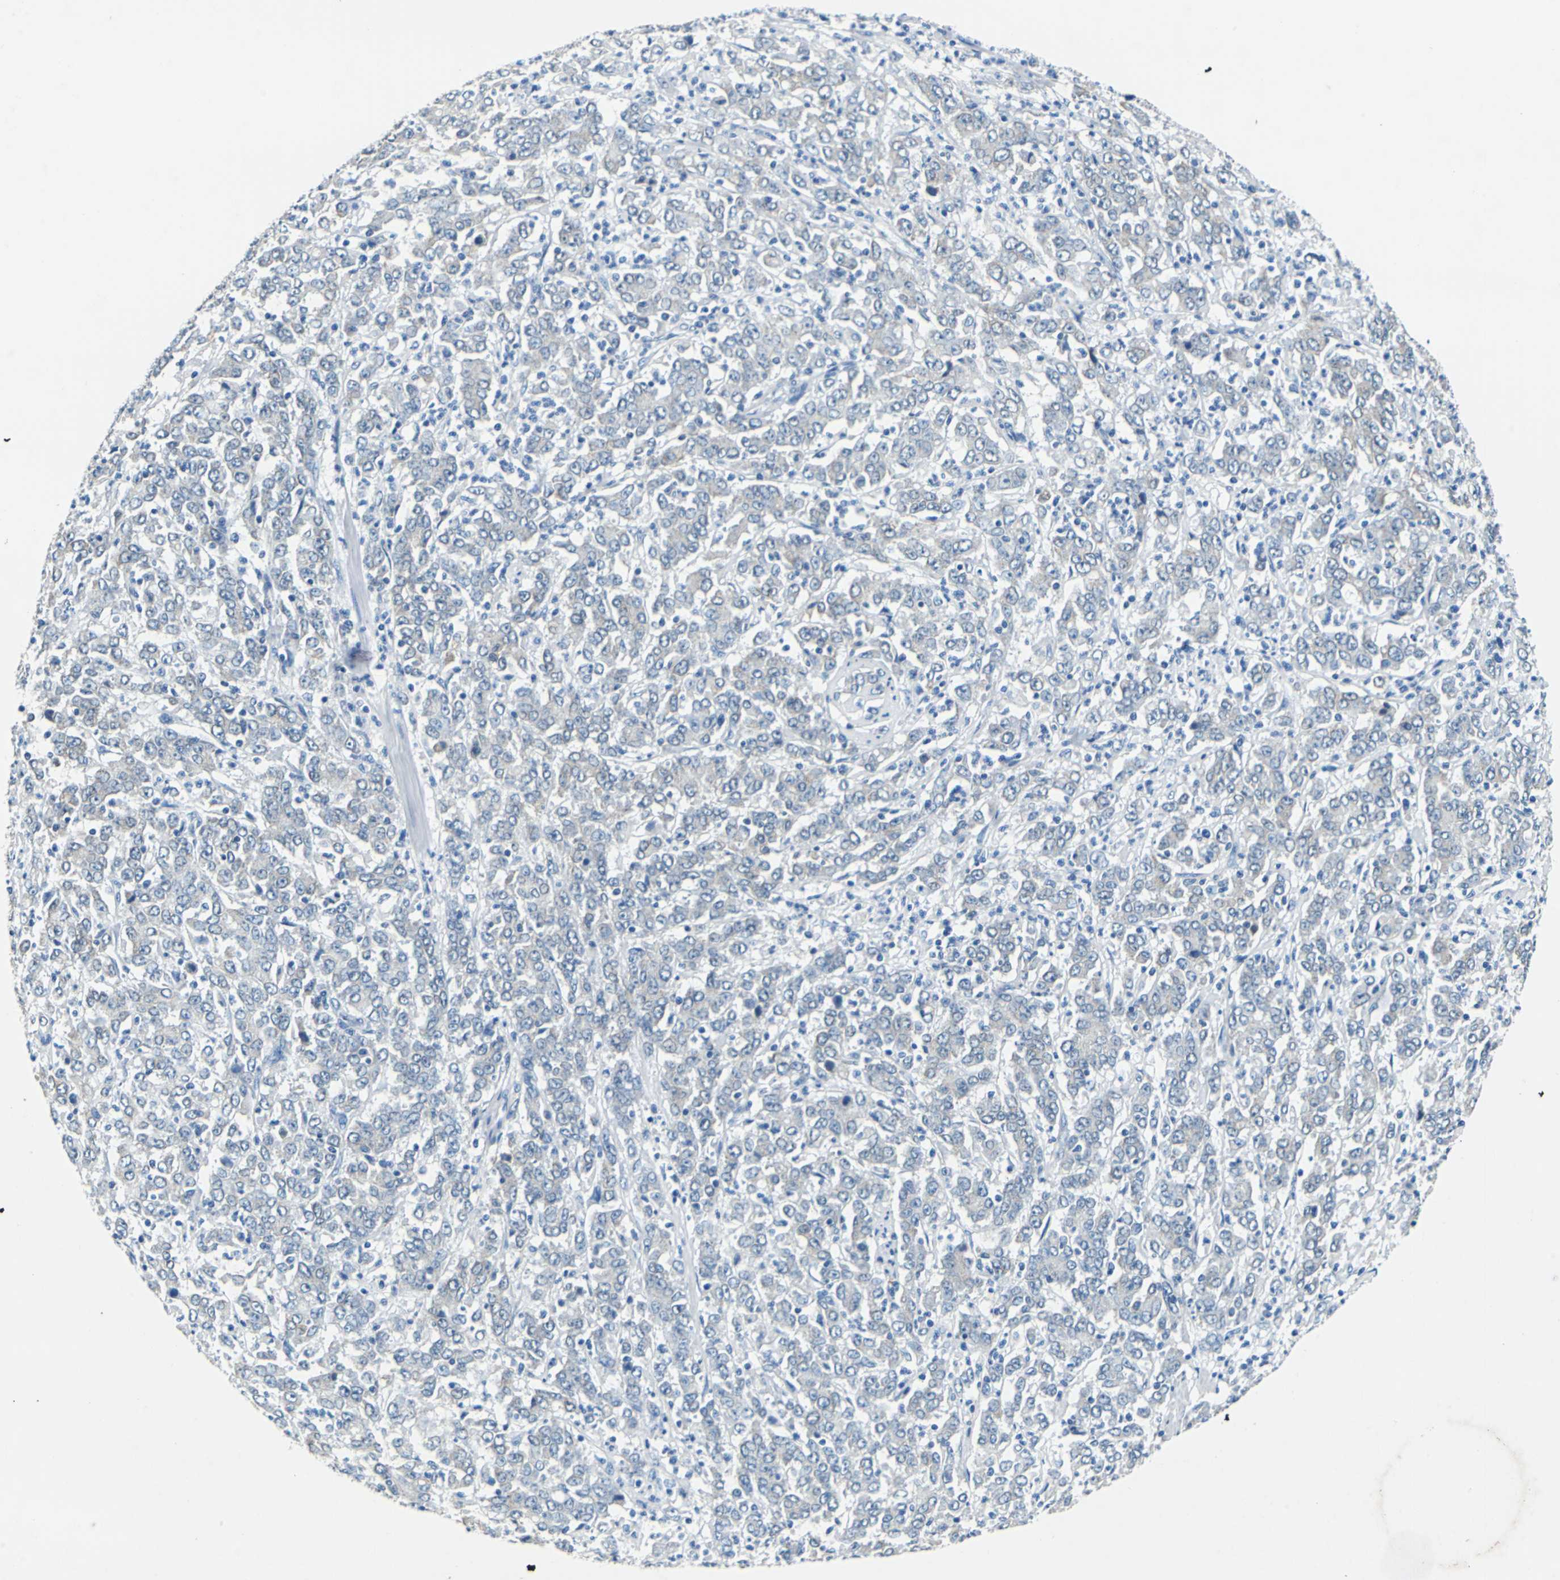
{"staining": {"intensity": "negative", "quantity": "none", "location": "none"}, "tissue": "stomach cancer", "cell_type": "Tumor cells", "image_type": "cancer", "snomed": [{"axis": "morphology", "description": "Adenocarcinoma, NOS"}, {"axis": "topography", "description": "Stomach, lower"}], "caption": "A histopathology image of human adenocarcinoma (stomach) is negative for staining in tumor cells.", "gene": "TEX264", "patient": {"sex": "female", "age": 71}}